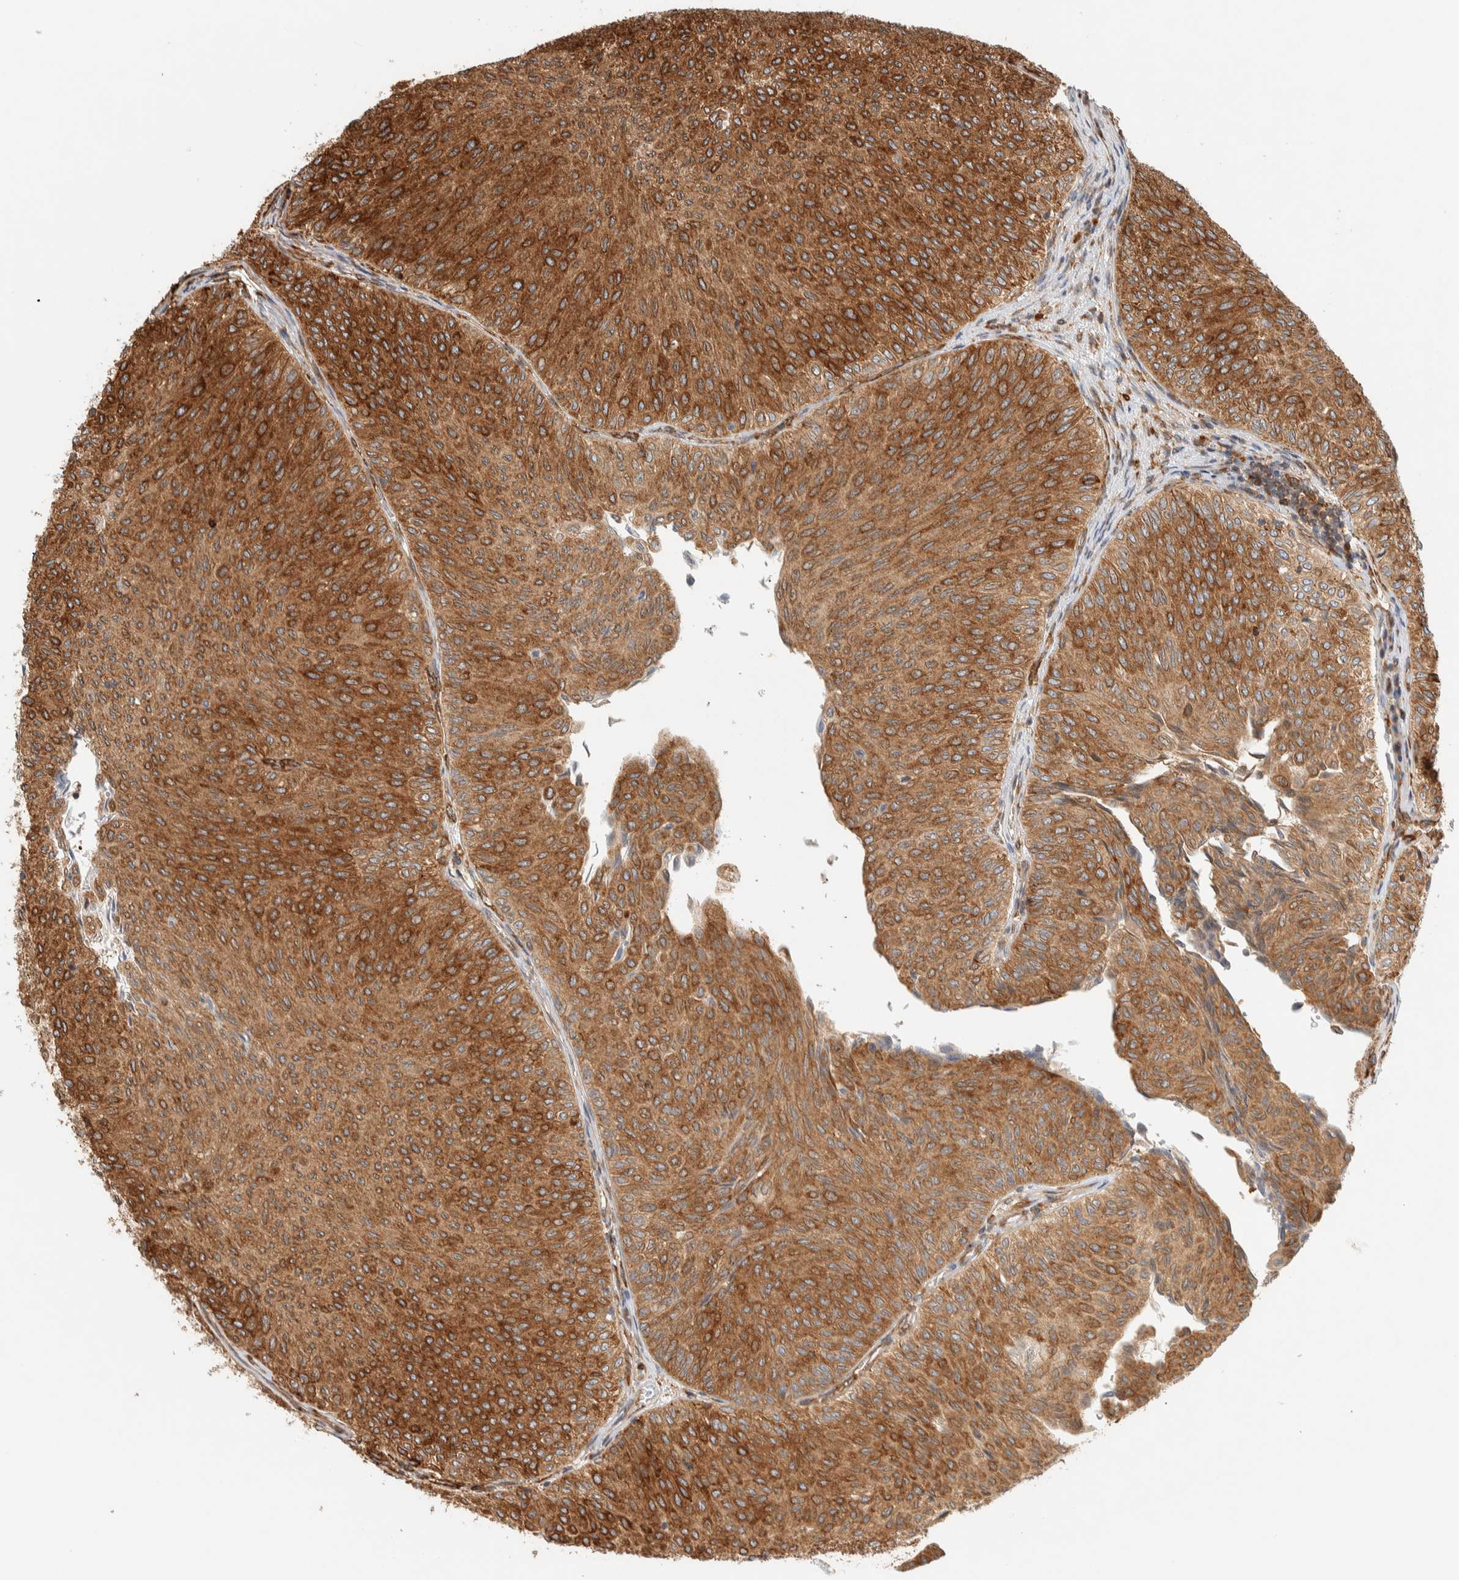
{"staining": {"intensity": "strong", "quantity": ">75%", "location": "cytoplasmic/membranous"}, "tissue": "urothelial cancer", "cell_type": "Tumor cells", "image_type": "cancer", "snomed": [{"axis": "morphology", "description": "Urothelial carcinoma, Low grade"}, {"axis": "topography", "description": "Urinary bladder"}], "caption": "DAB (3,3'-diaminobenzidine) immunohistochemical staining of human urothelial carcinoma (low-grade) exhibits strong cytoplasmic/membranous protein positivity in approximately >75% of tumor cells. (brown staining indicates protein expression, while blue staining denotes nuclei).", "gene": "LLGL2", "patient": {"sex": "male", "age": 78}}